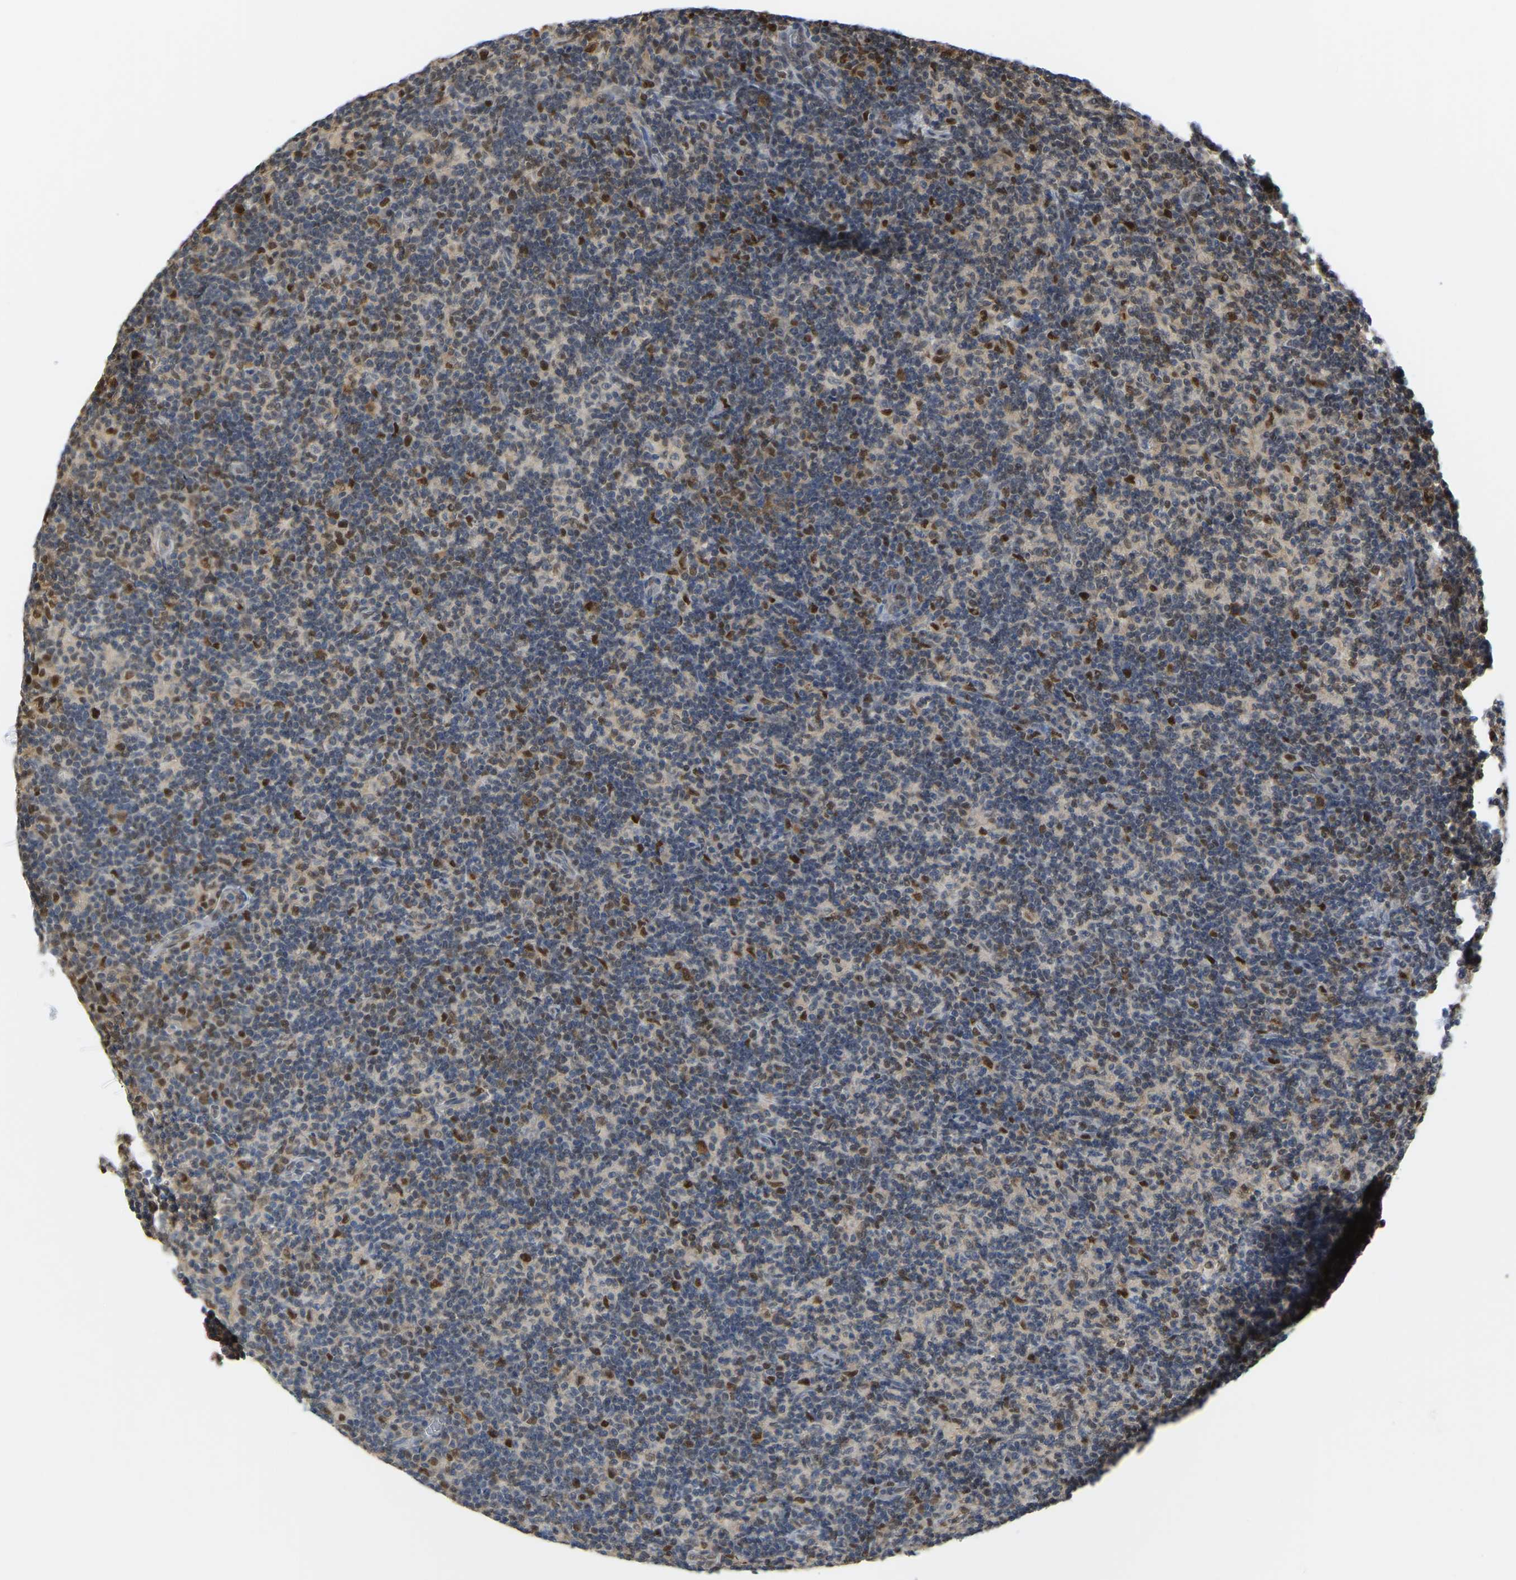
{"staining": {"intensity": "strong", "quantity": "<25%", "location": "nuclear"}, "tissue": "lymph node", "cell_type": "Non-germinal center cells", "image_type": "normal", "snomed": [{"axis": "morphology", "description": "Normal tissue, NOS"}, {"axis": "morphology", "description": "Inflammation, NOS"}, {"axis": "topography", "description": "Lymph node"}], "caption": "Protein staining by IHC demonstrates strong nuclear positivity in approximately <25% of non-germinal center cells in benign lymph node. (DAB IHC, brown staining for protein, blue staining for nuclei).", "gene": "KLRG2", "patient": {"sex": "male", "age": 55}}